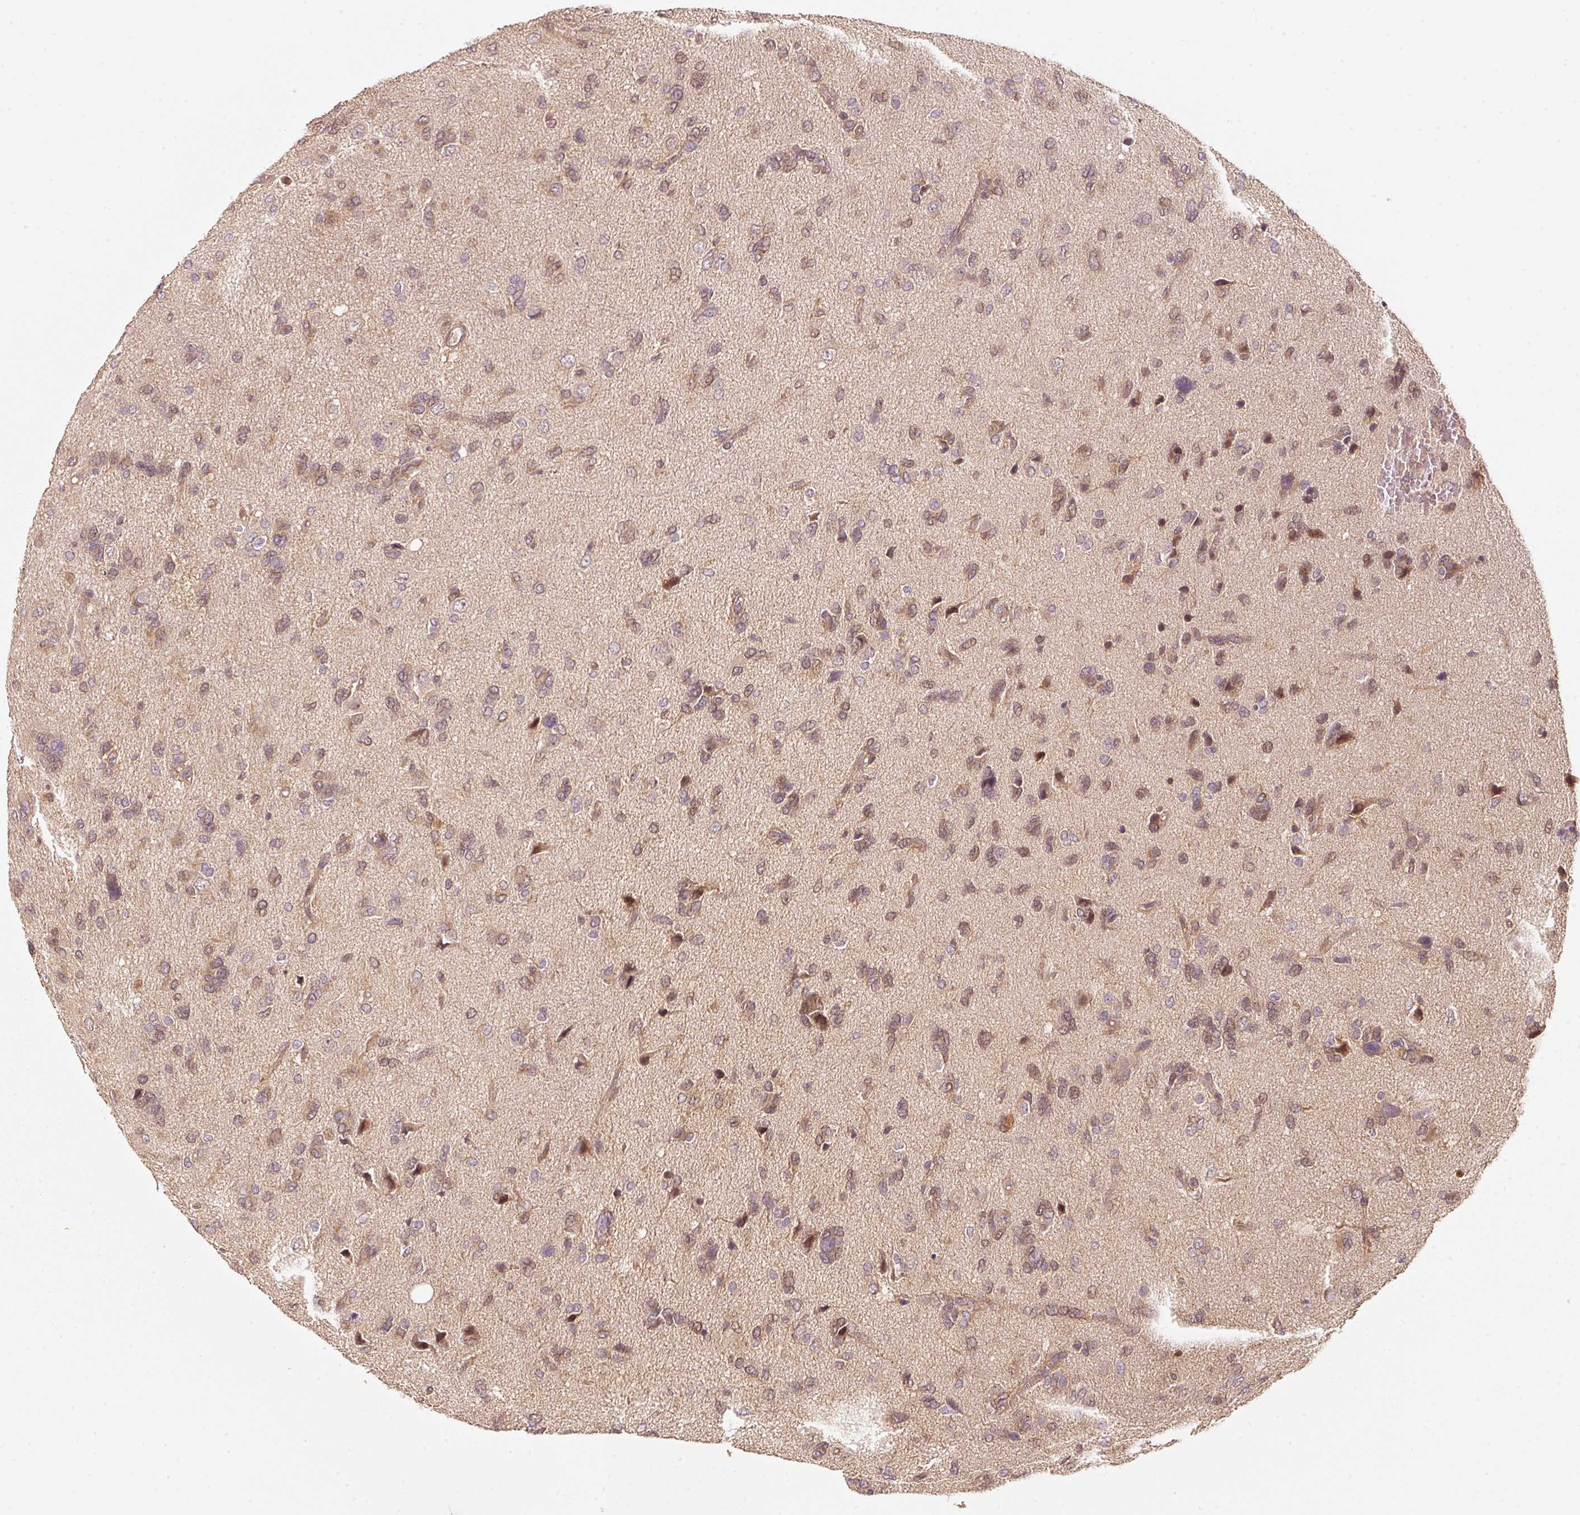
{"staining": {"intensity": "moderate", "quantity": ">75%", "location": "cytoplasmic/membranous"}, "tissue": "glioma", "cell_type": "Tumor cells", "image_type": "cancer", "snomed": [{"axis": "morphology", "description": "Glioma, malignant, High grade"}, {"axis": "topography", "description": "Brain"}], "caption": "Approximately >75% of tumor cells in glioma show moderate cytoplasmic/membranous protein positivity as visualized by brown immunohistochemical staining.", "gene": "RRAS2", "patient": {"sex": "female", "age": 59}}